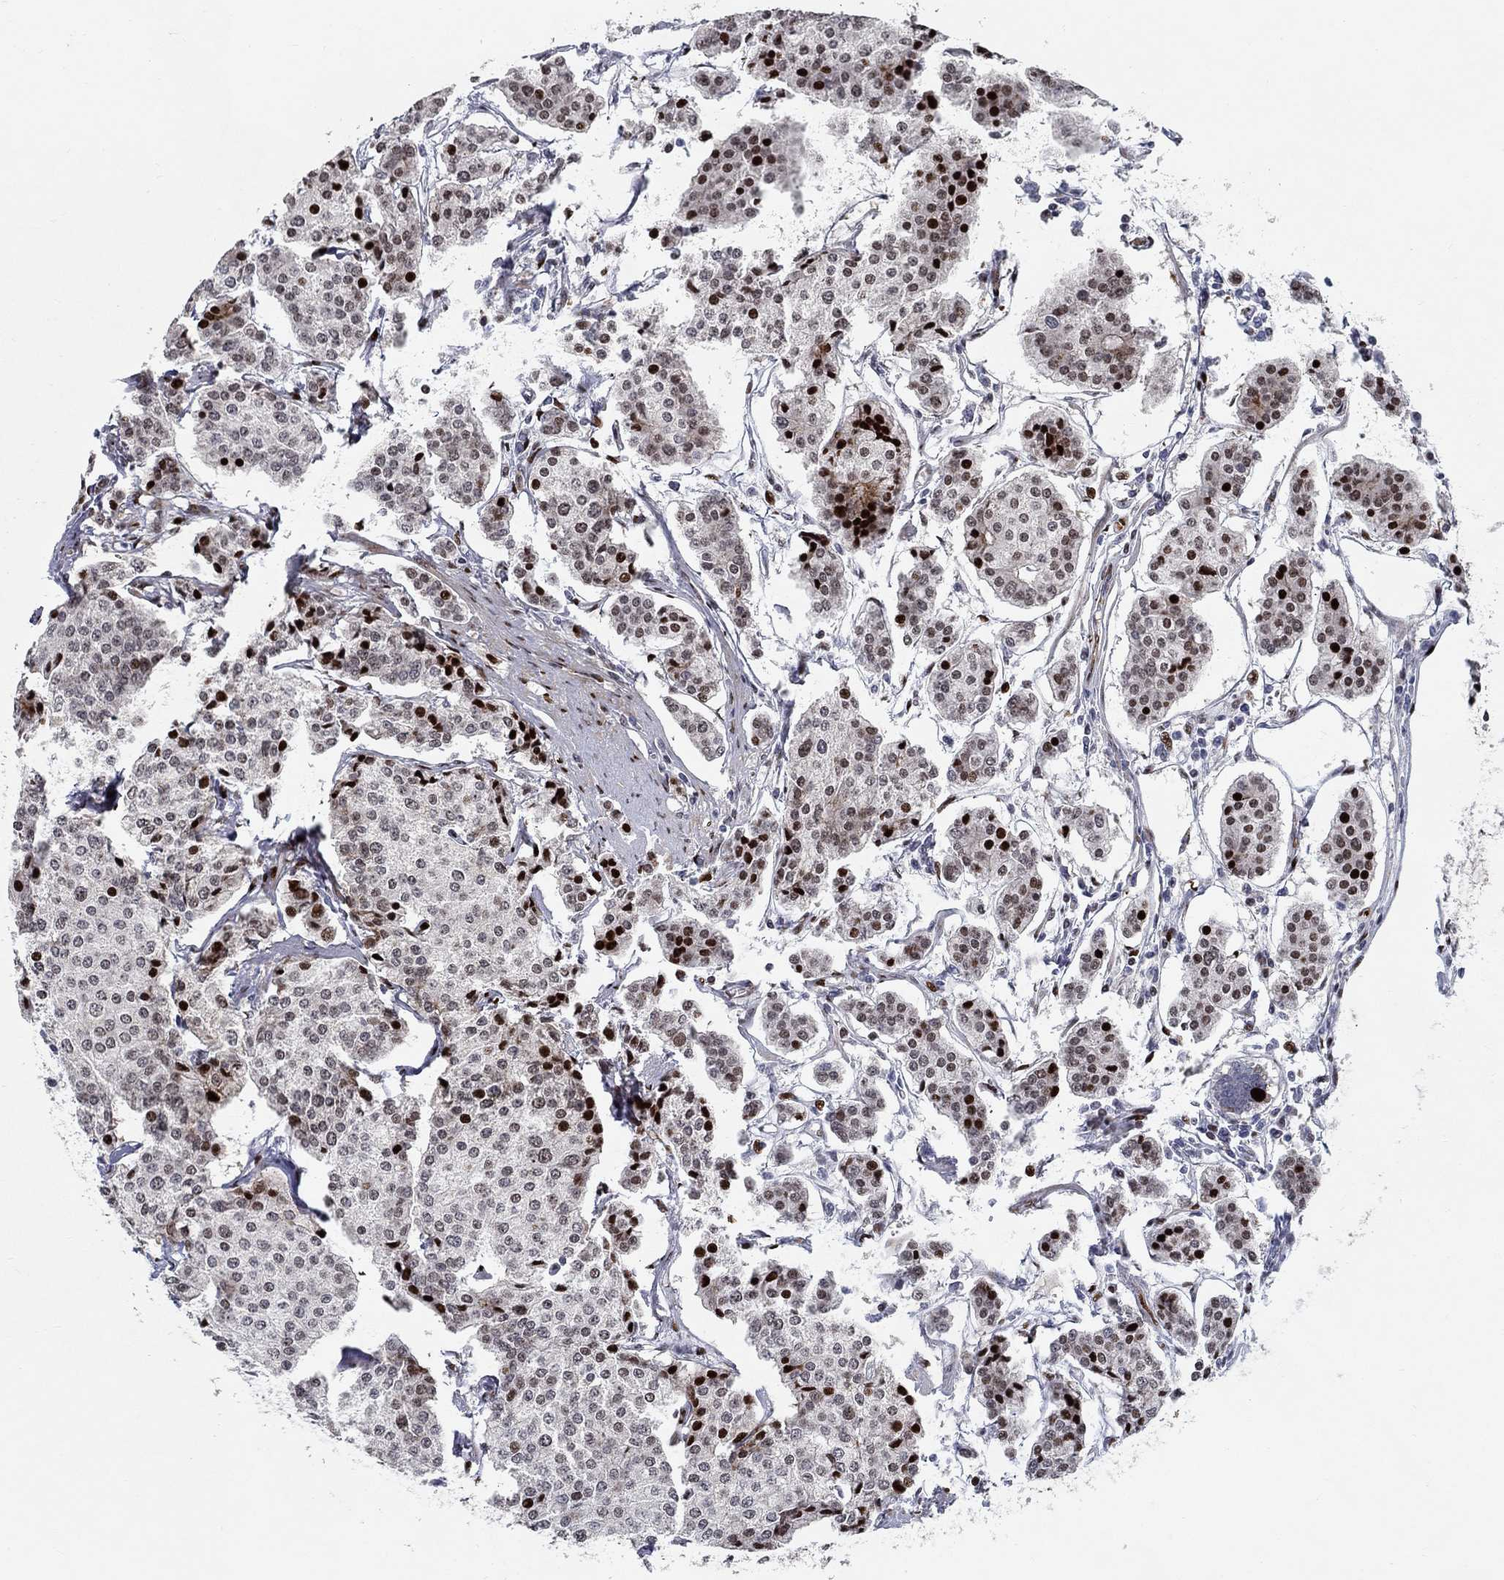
{"staining": {"intensity": "strong", "quantity": "25%-75%", "location": "nuclear"}, "tissue": "carcinoid", "cell_type": "Tumor cells", "image_type": "cancer", "snomed": [{"axis": "morphology", "description": "Carcinoid, malignant, NOS"}, {"axis": "topography", "description": "Small intestine"}], "caption": "Protein staining of carcinoid (malignant) tissue demonstrates strong nuclear positivity in about 25%-75% of tumor cells.", "gene": "RAPGEF5", "patient": {"sex": "female", "age": 65}}